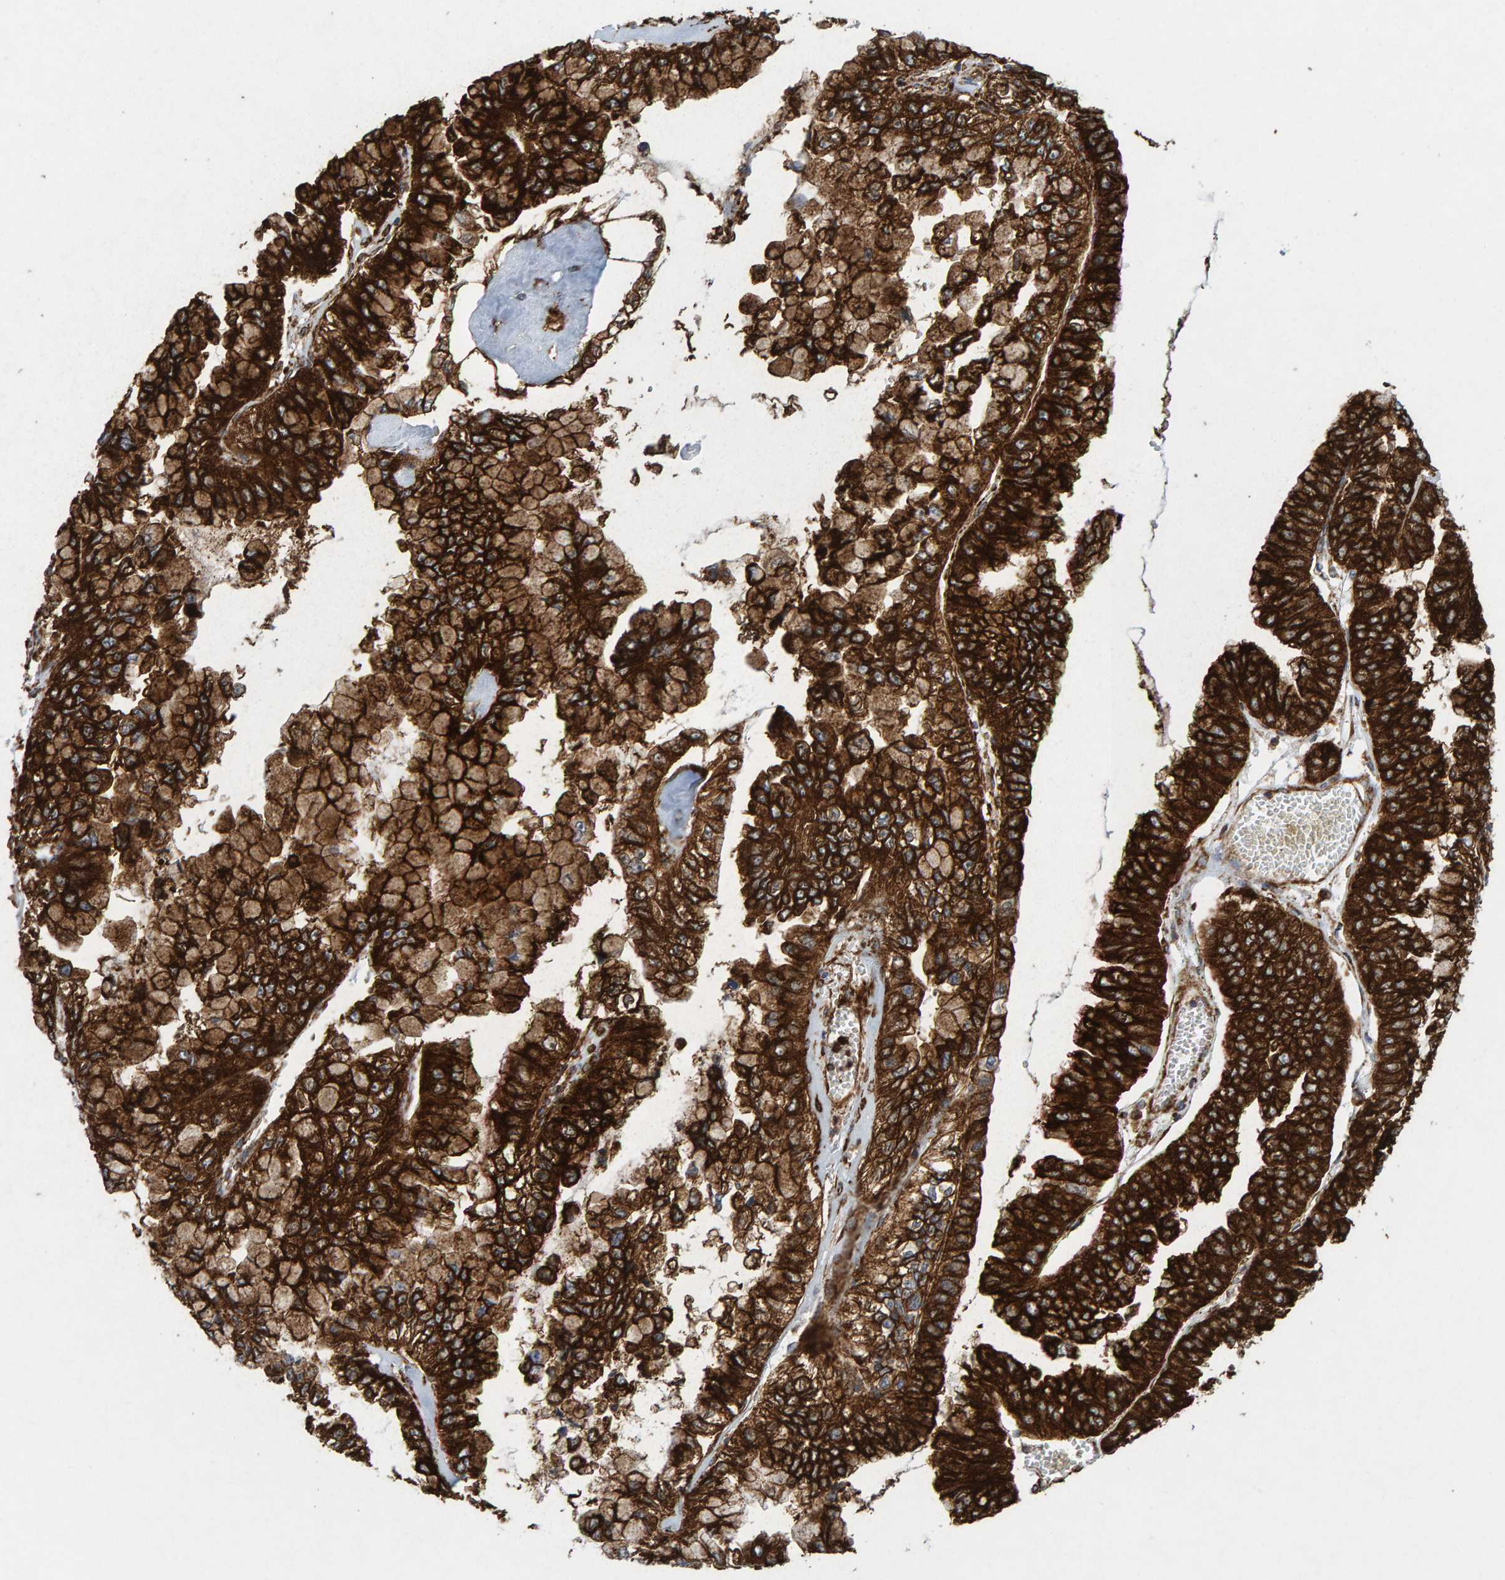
{"staining": {"intensity": "strong", "quantity": ">75%", "location": "cytoplasmic/membranous"}, "tissue": "liver cancer", "cell_type": "Tumor cells", "image_type": "cancer", "snomed": [{"axis": "morphology", "description": "Cholangiocarcinoma"}, {"axis": "topography", "description": "Liver"}], "caption": "Protein analysis of liver cancer tissue shows strong cytoplasmic/membranous positivity in about >75% of tumor cells.", "gene": "MVP", "patient": {"sex": "female", "age": 79}}